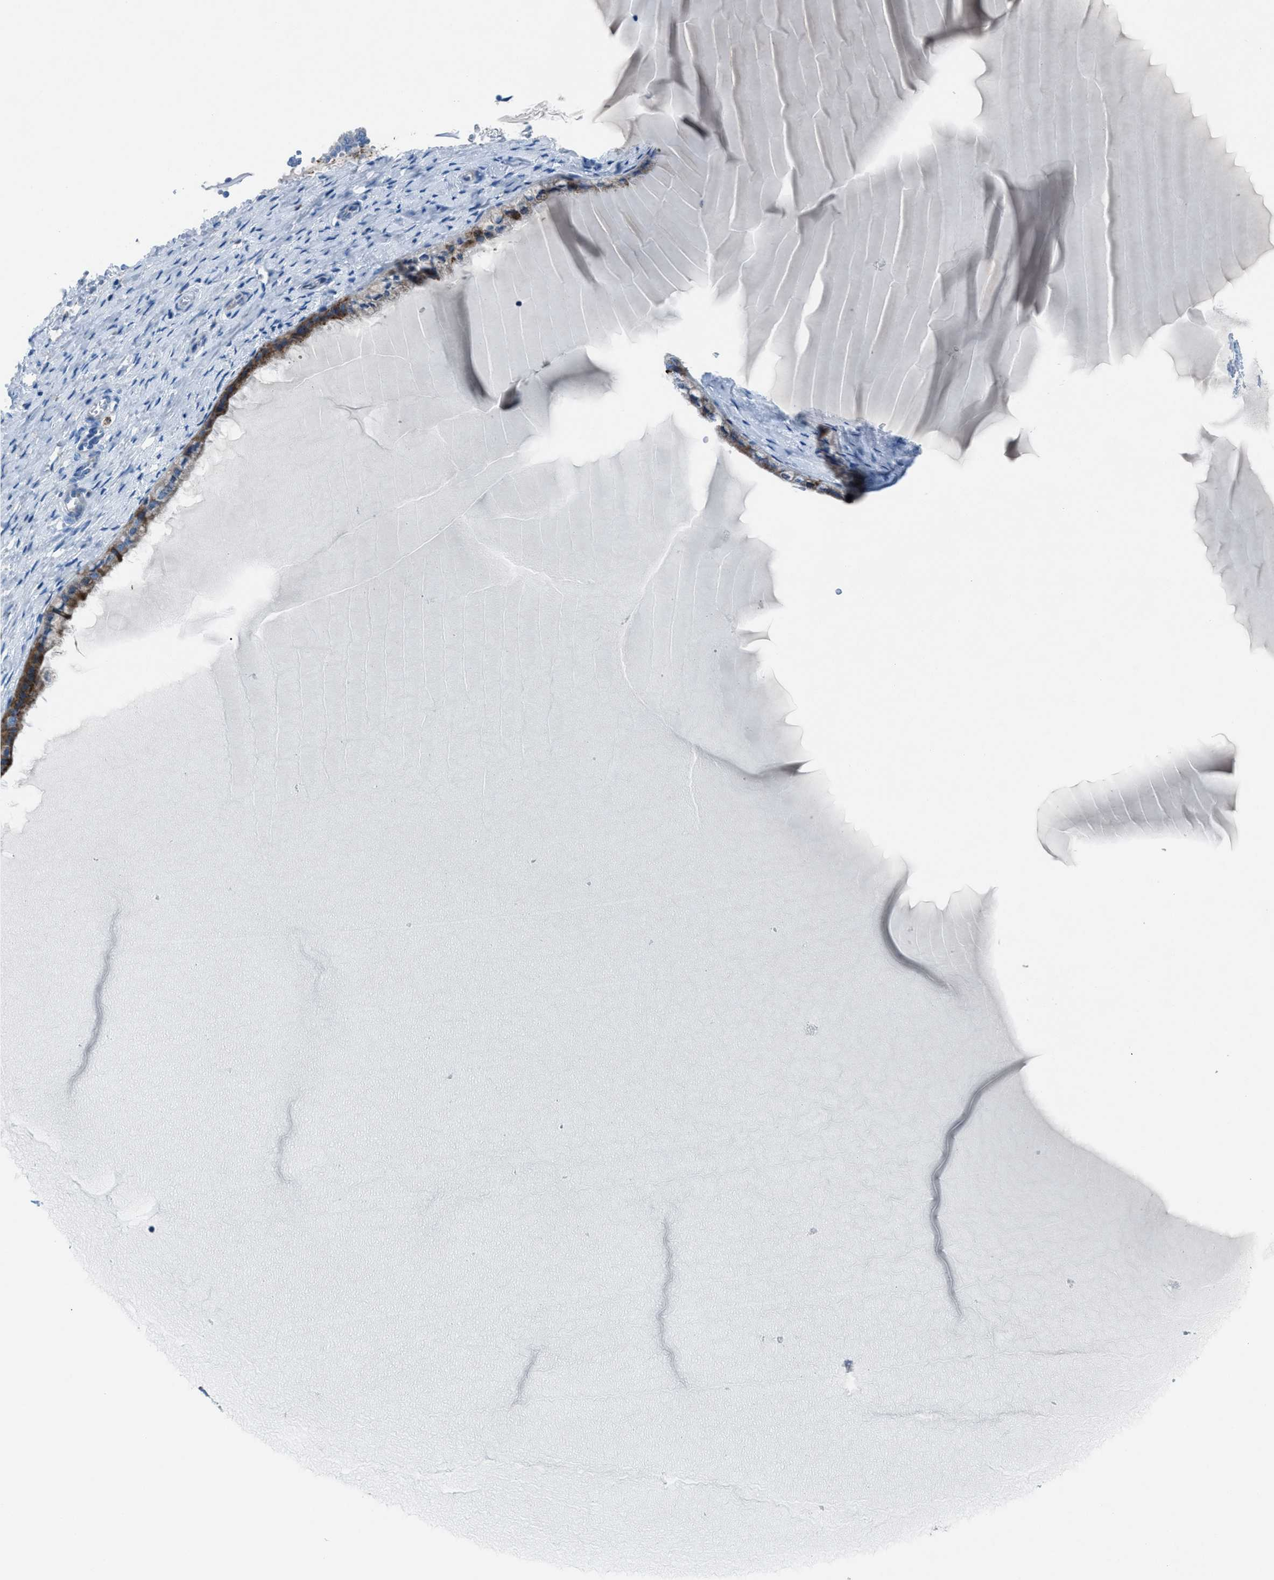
{"staining": {"intensity": "moderate", "quantity": ">75%", "location": "cytoplasmic/membranous"}, "tissue": "cervix", "cell_type": "Glandular cells", "image_type": "normal", "snomed": [{"axis": "morphology", "description": "Normal tissue, NOS"}, {"axis": "topography", "description": "Cervix"}], "caption": "Moderate cytoplasmic/membranous staining is identified in approximately >75% of glandular cells in normal cervix.", "gene": "CD1B", "patient": {"sex": "female", "age": 55}}